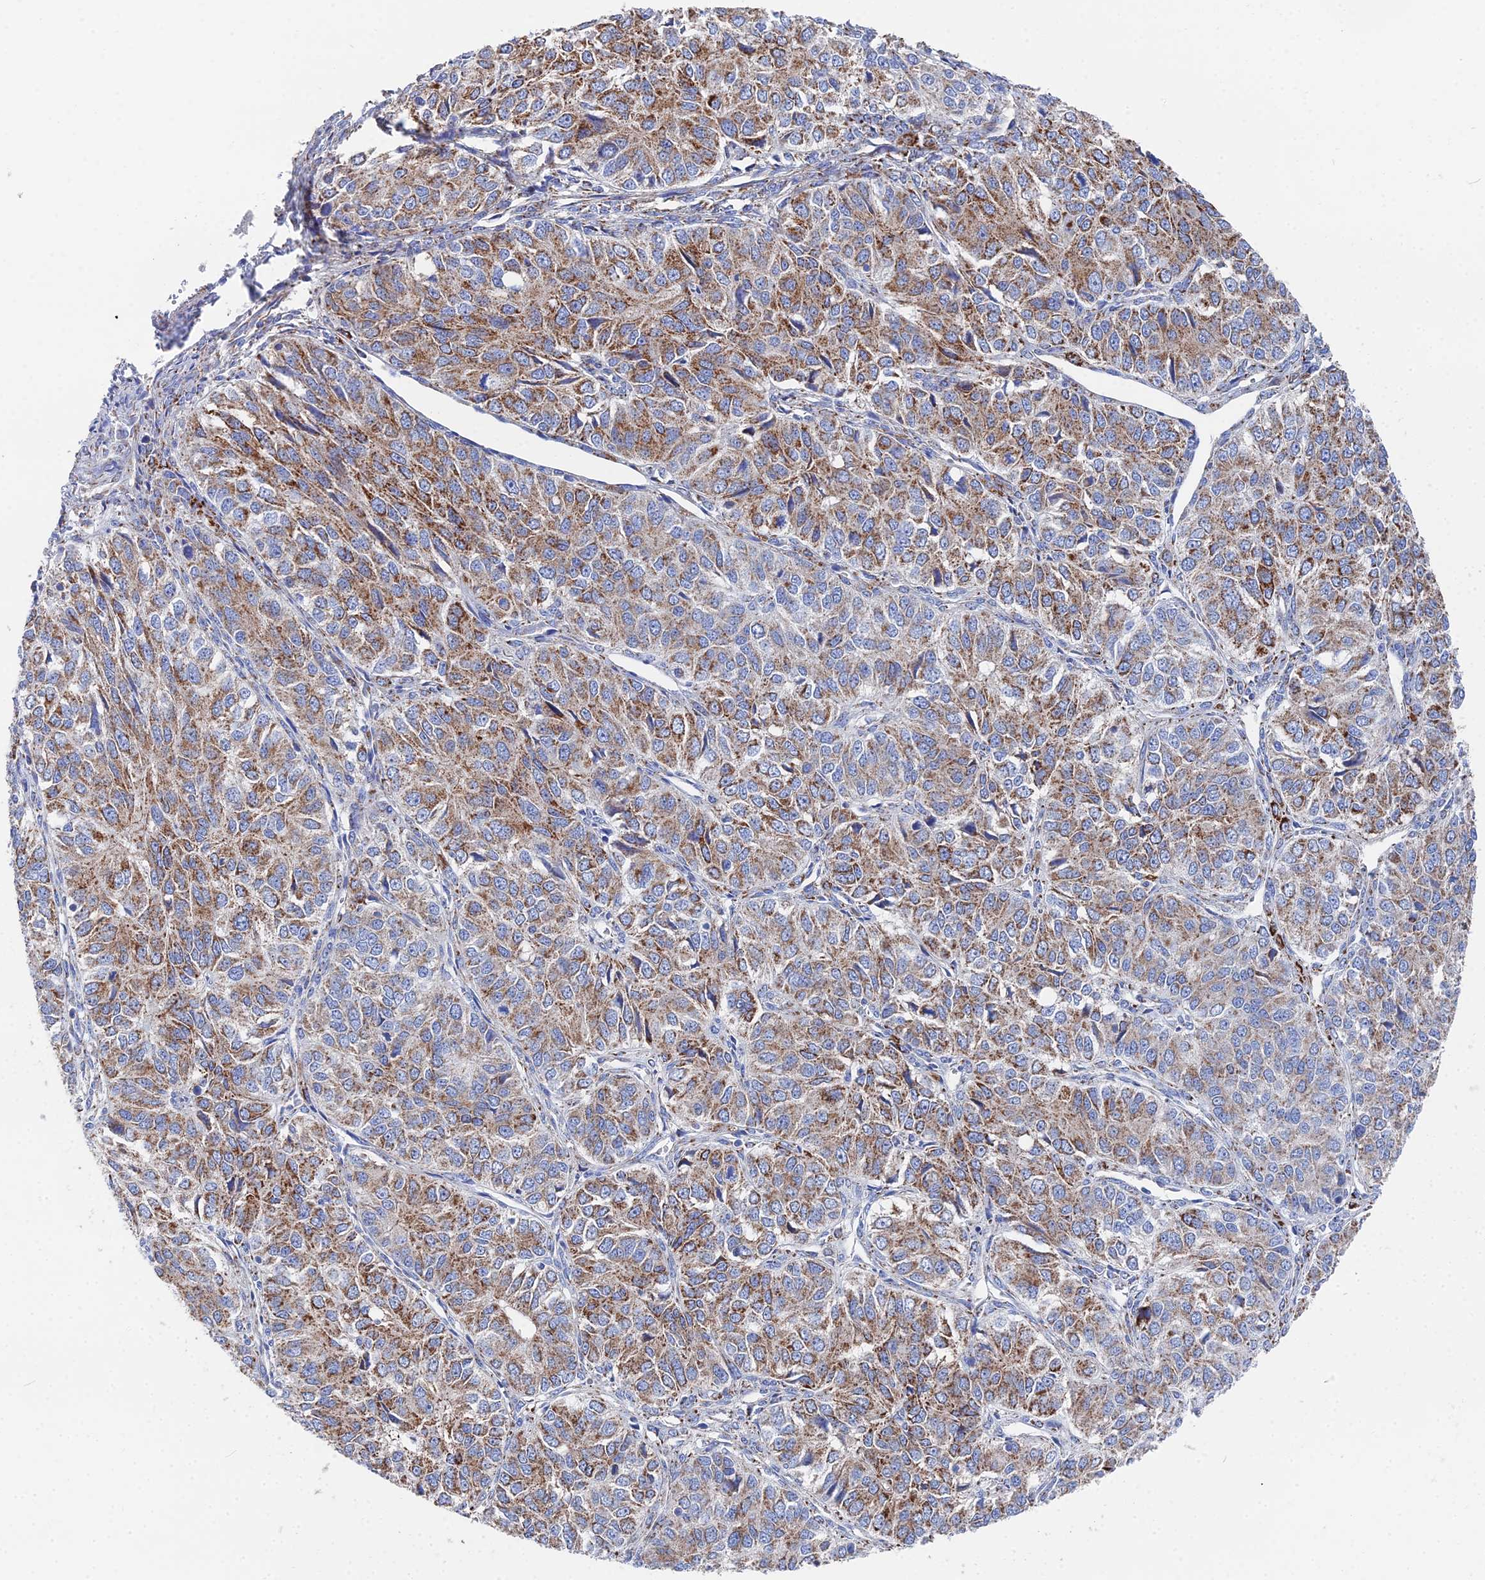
{"staining": {"intensity": "moderate", "quantity": ">75%", "location": "cytoplasmic/membranous"}, "tissue": "ovarian cancer", "cell_type": "Tumor cells", "image_type": "cancer", "snomed": [{"axis": "morphology", "description": "Carcinoma, endometroid"}, {"axis": "topography", "description": "Ovary"}], "caption": "Protein expression analysis of human ovarian endometroid carcinoma reveals moderate cytoplasmic/membranous staining in approximately >75% of tumor cells.", "gene": "IFT80", "patient": {"sex": "female", "age": 51}}